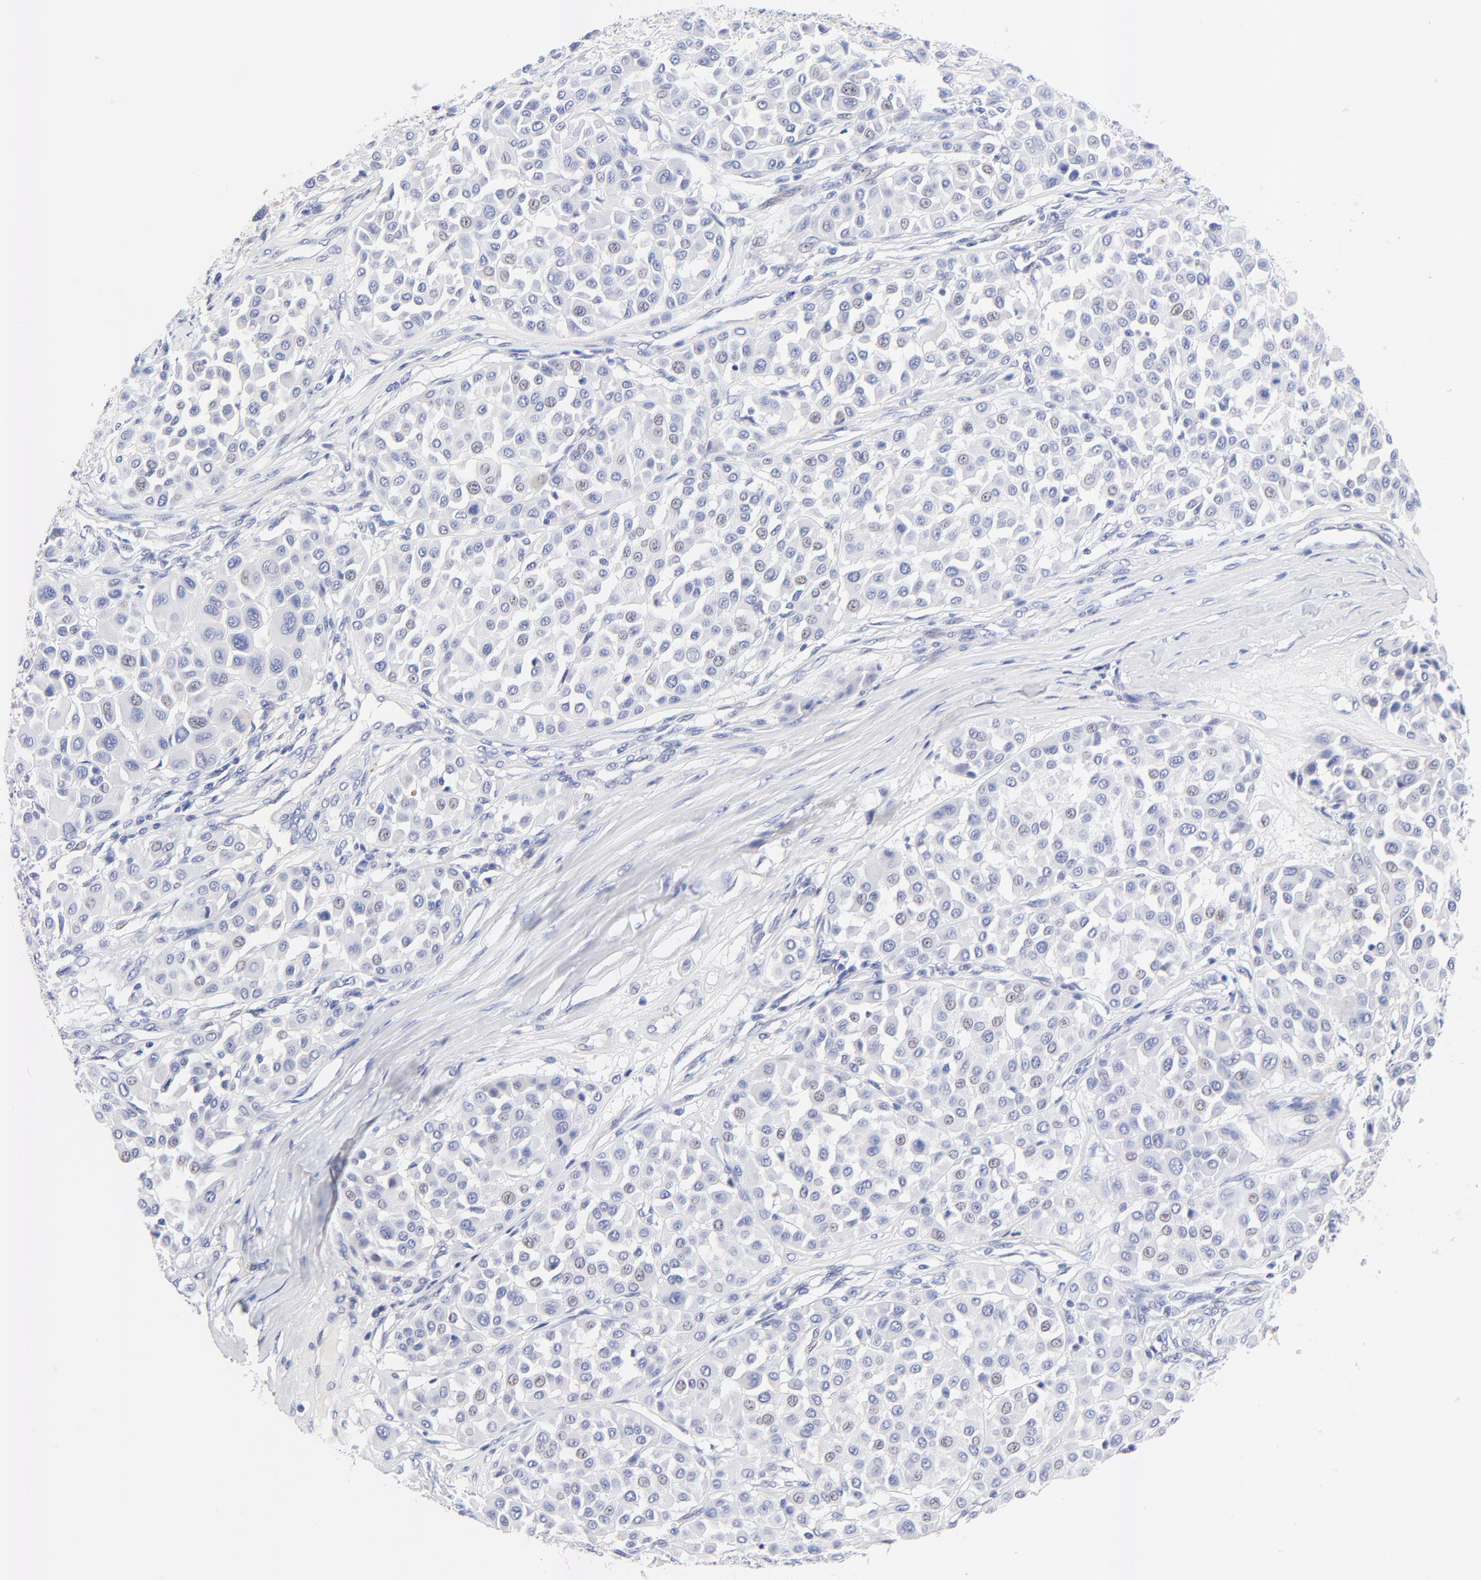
{"staining": {"intensity": "negative", "quantity": "none", "location": "none"}, "tissue": "melanoma", "cell_type": "Tumor cells", "image_type": "cancer", "snomed": [{"axis": "morphology", "description": "Malignant melanoma, Metastatic site"}, {"axis": "topography", "description": "Soft tissue"}], "caption": "Tumor cells show no significant positivity in melanoma.", "gene": "FAM117B", "patient": {"sex": "male", "age": 41}}